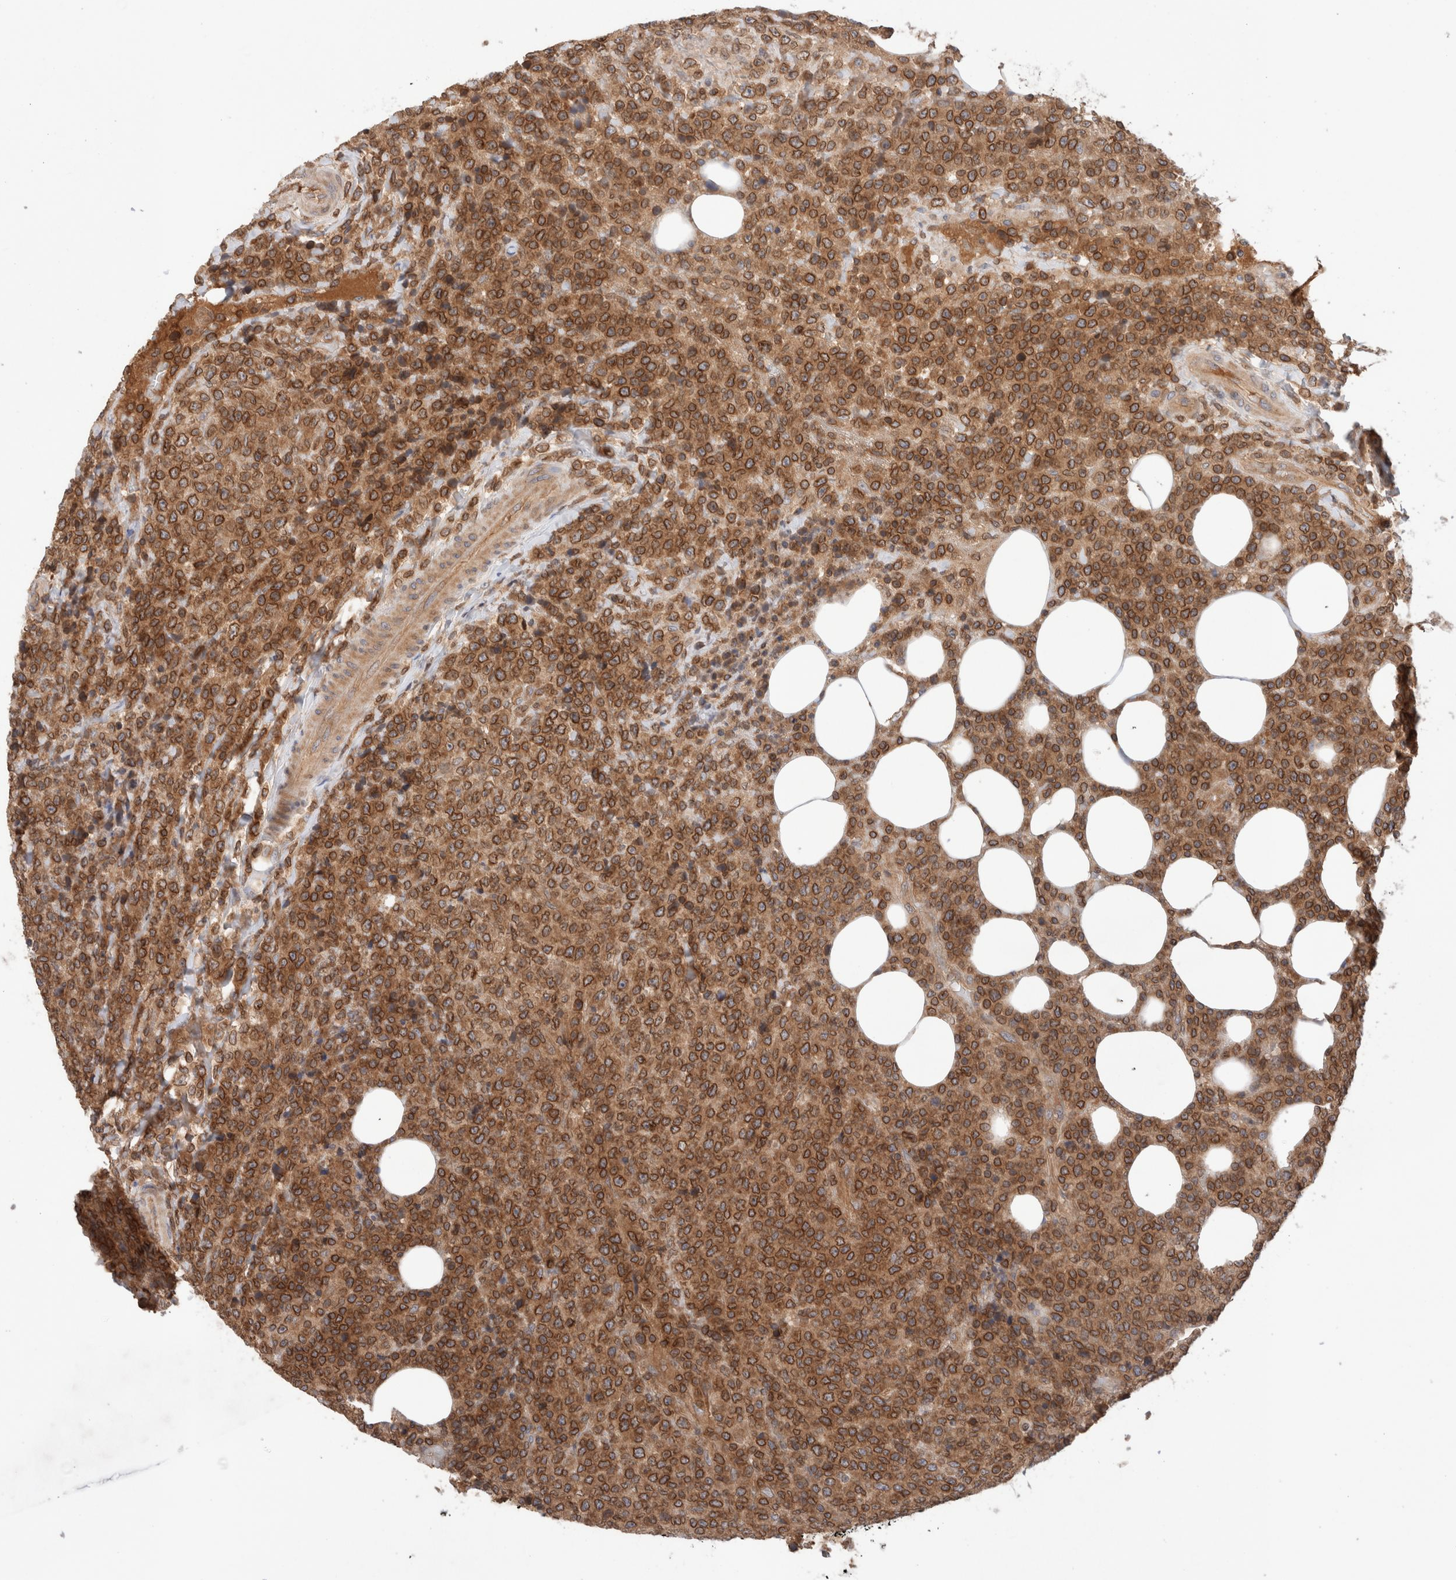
{"staining": {"intensity": "strong", "quantity": ">75%", "location": "cytoplasmic/membranous,nuclear"}, "tissue": "lymphoma", "cell_type": "Tumor cells", "image_type": "cancer", "snomed": [{"axis": "morphology", "description": "Malignant lymphoma, non-Hodgkin's type, High grade"}, {"axis": "topography", "description": "Lymph node"}], "caption": "Human lymphoma stained with a brown dye displays strong cytoplasmic/membranous and nuclear positive expression in approximately >75% of tumor cells.", "gene": "SIKE1", "patient": {"sex": "male", "age": 13}}